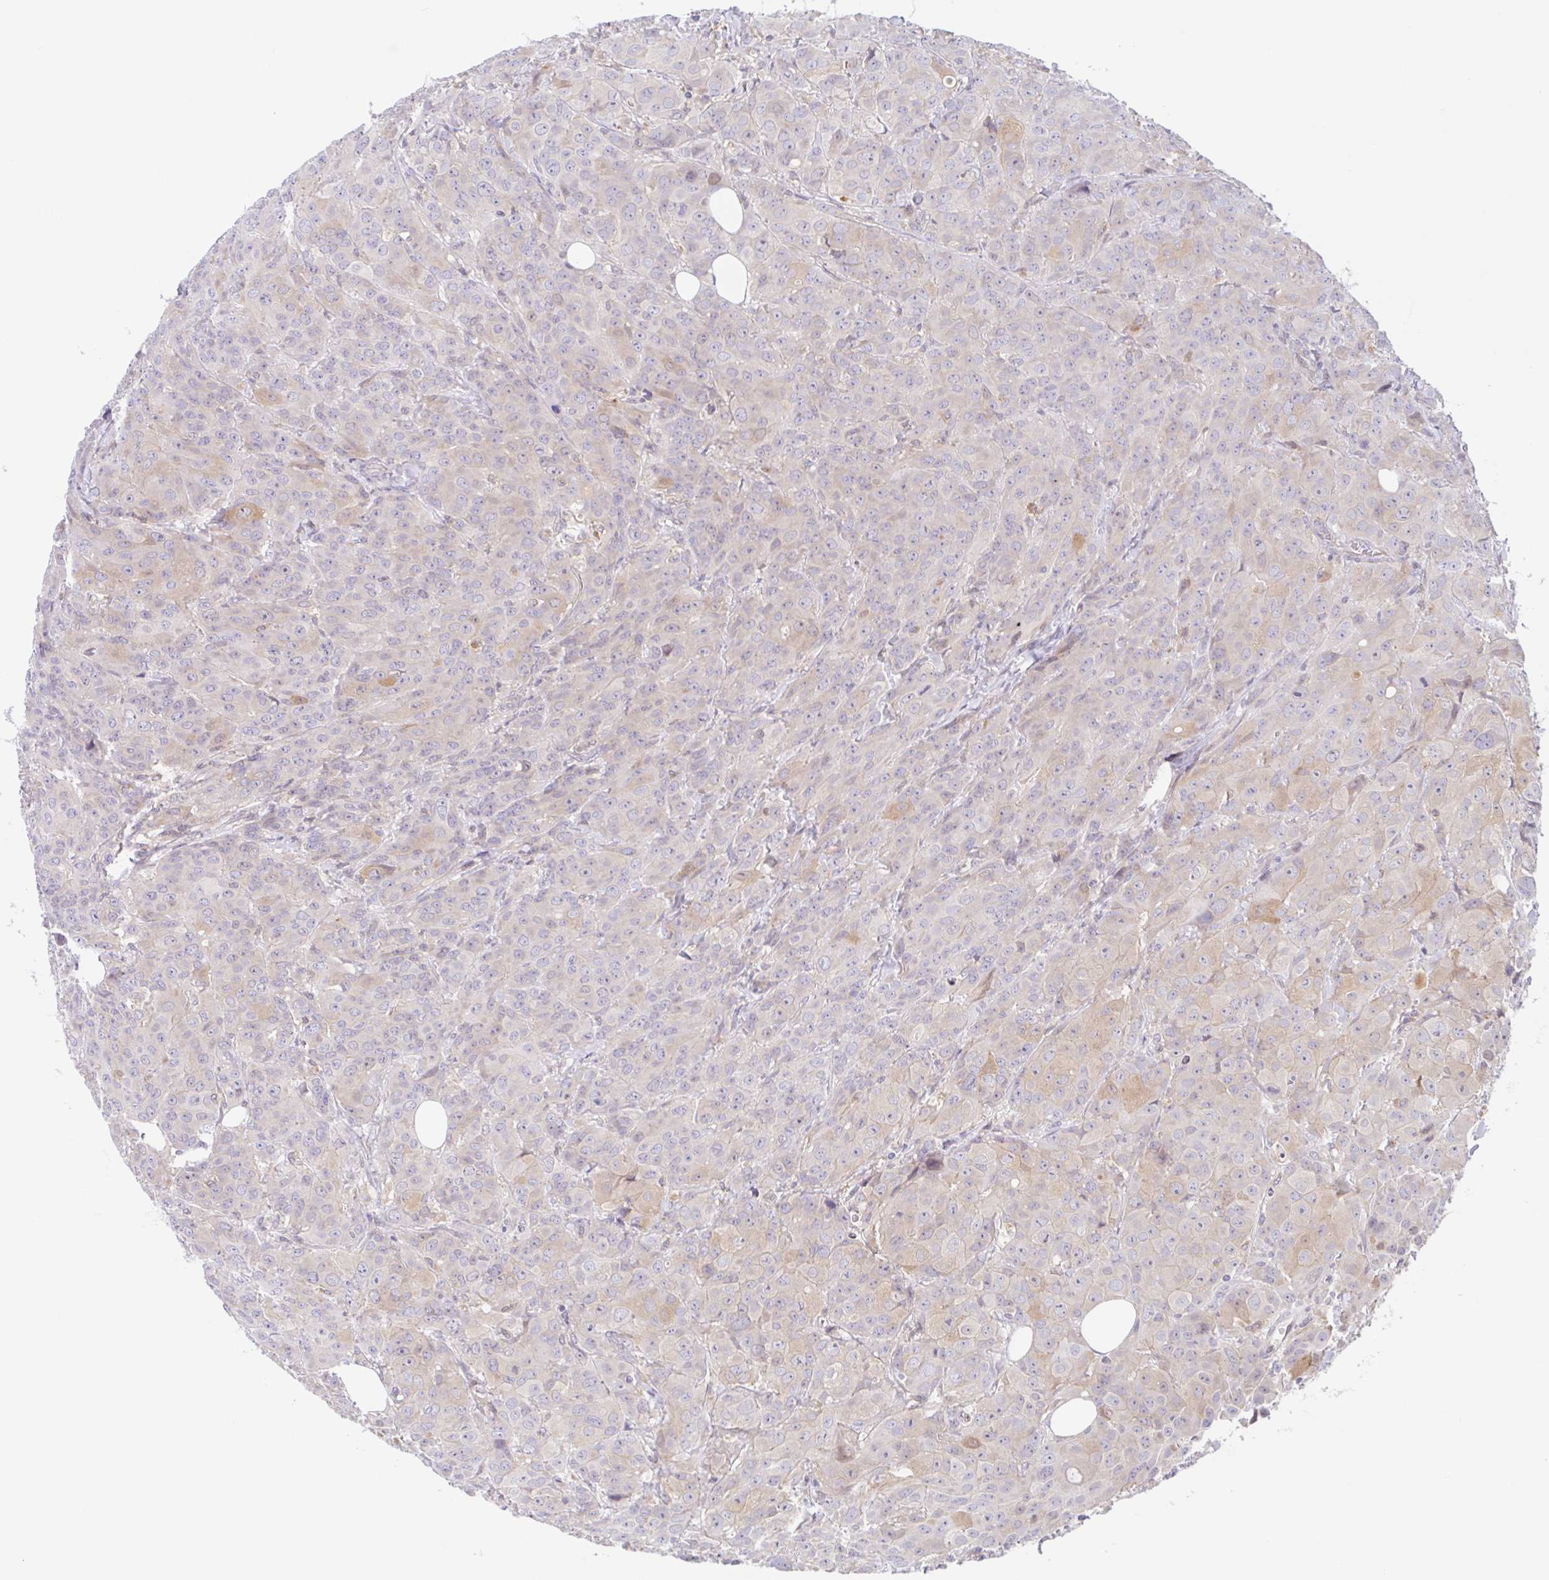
{"staining": {"intensity": "weak", "quantity": "25%-75%", "location": "cytoplasmic/membranous"}, "tissue": "breast cancer", "cell_type": "Tumor cells", "image_type": "cancer", "snomed": [{"axis": "morphology", "description": "Normal tissue, NOS"}, {"axis": "morphology", "description": "Duct carcinoma"}, {"axis": "topography", "description": "Breast"}], "caption": "Protein expression analysis of breast cancer (invasive ductal carcinoma) demonstrates weak cytoplasmic/membranous staining in about 25%-75% of tumor cells. (Stains: DAB (3,3'-diaminobenzidine) in brown, nuclei in blue, Microscopy: brightfield microscopy at high magnification).", "gene": "TMEM86A", "patient": {"sex": "female", "age": 43}}